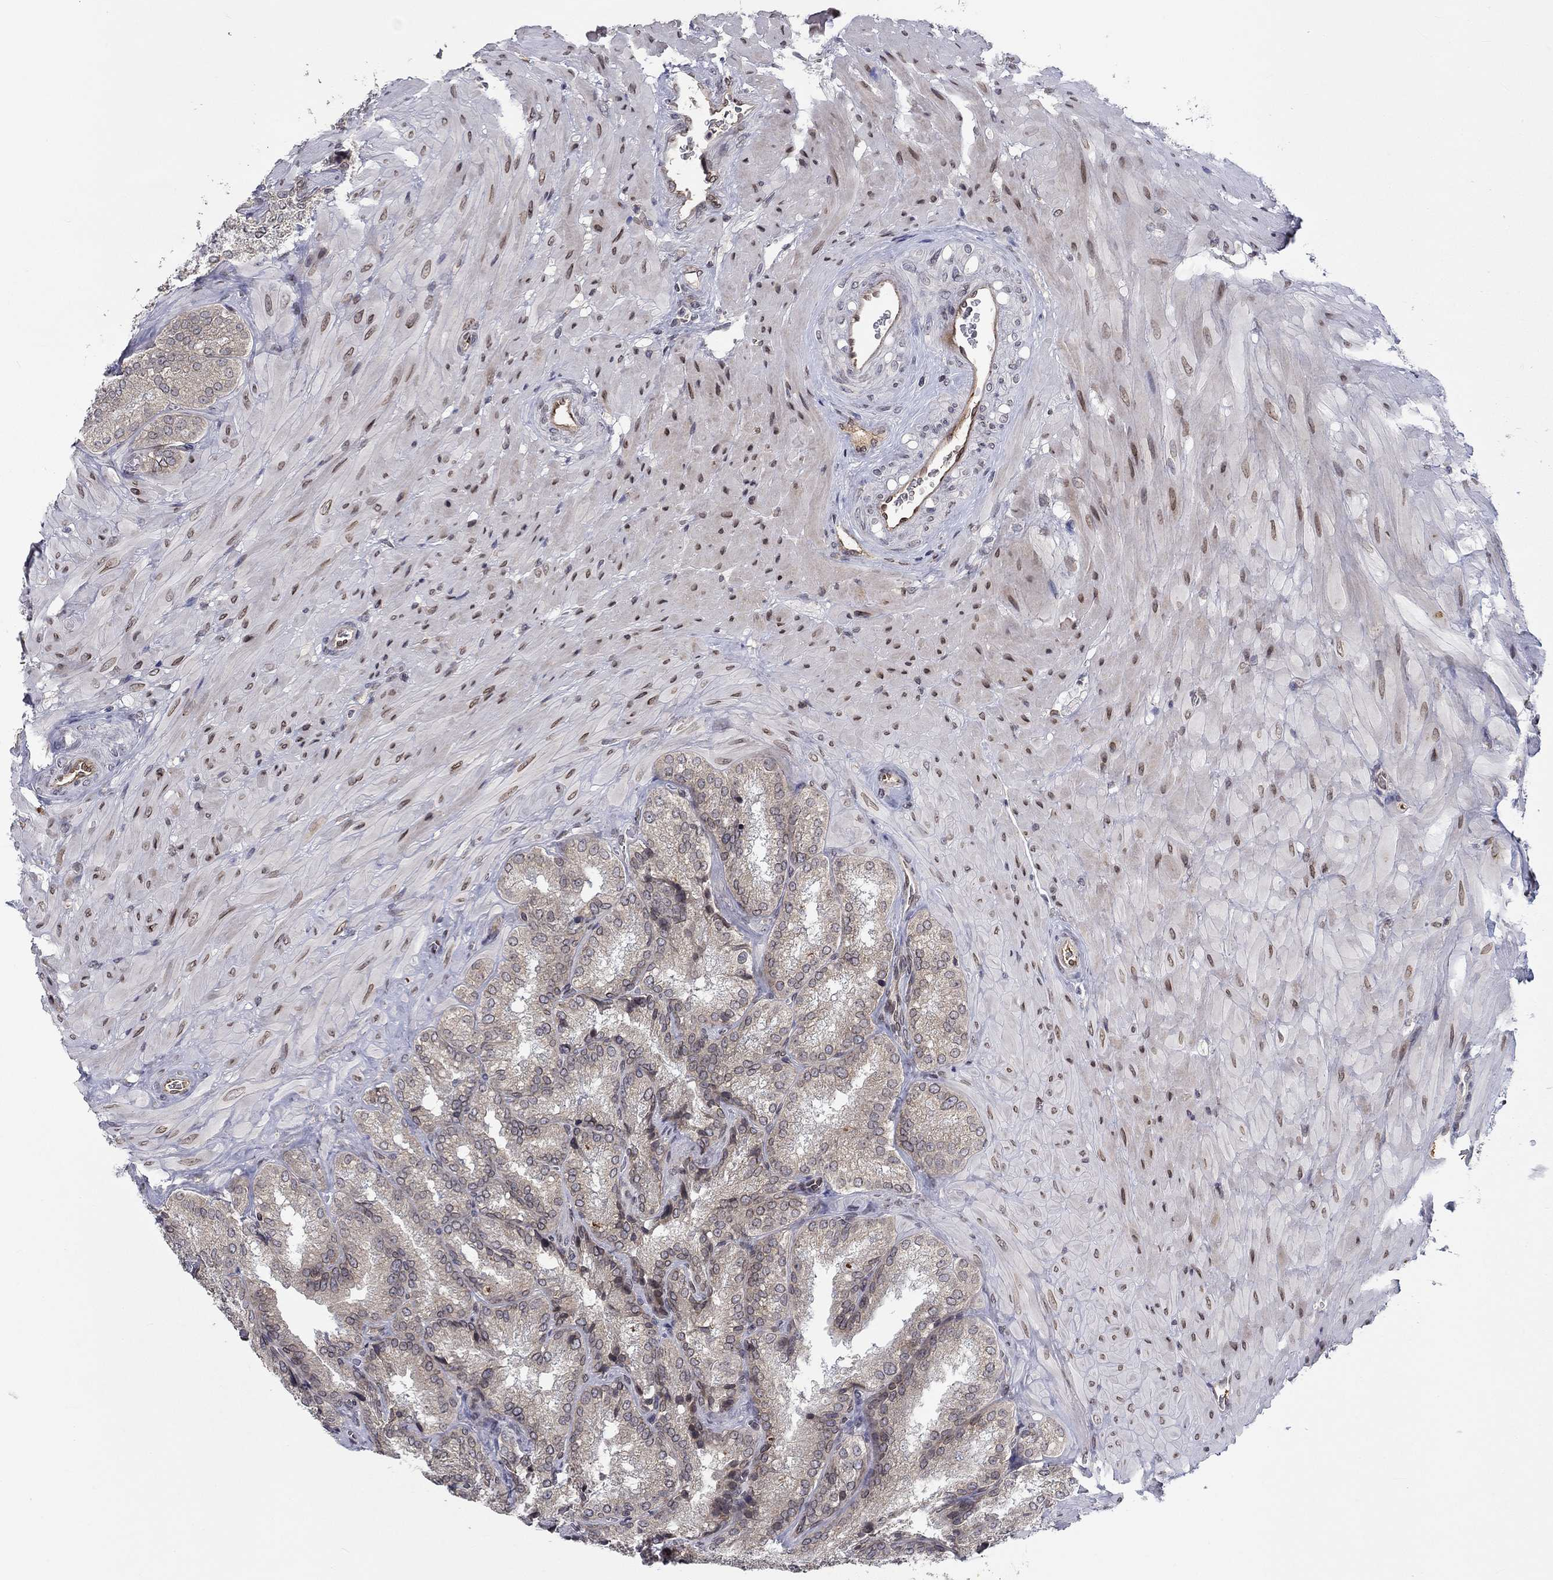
{"staining": {"intensity": "negative", "quantity": "none", "location": "none"}, "tissue": "seminal vesicle", "cell_type": "Glandular cells", "image_type": "normal", "snomed": [{"axis": "morphology", "description": "Normal tissue, NOS"}, {"axis": "topography", "description": "Seminal veicle"}], "caption": "This is an immunohistochemistry image of benign human seminal vesicle. There is no positivity in glandular cells.", "gene": "CETN3", "patient": {"sex": "male", "age": 37}}